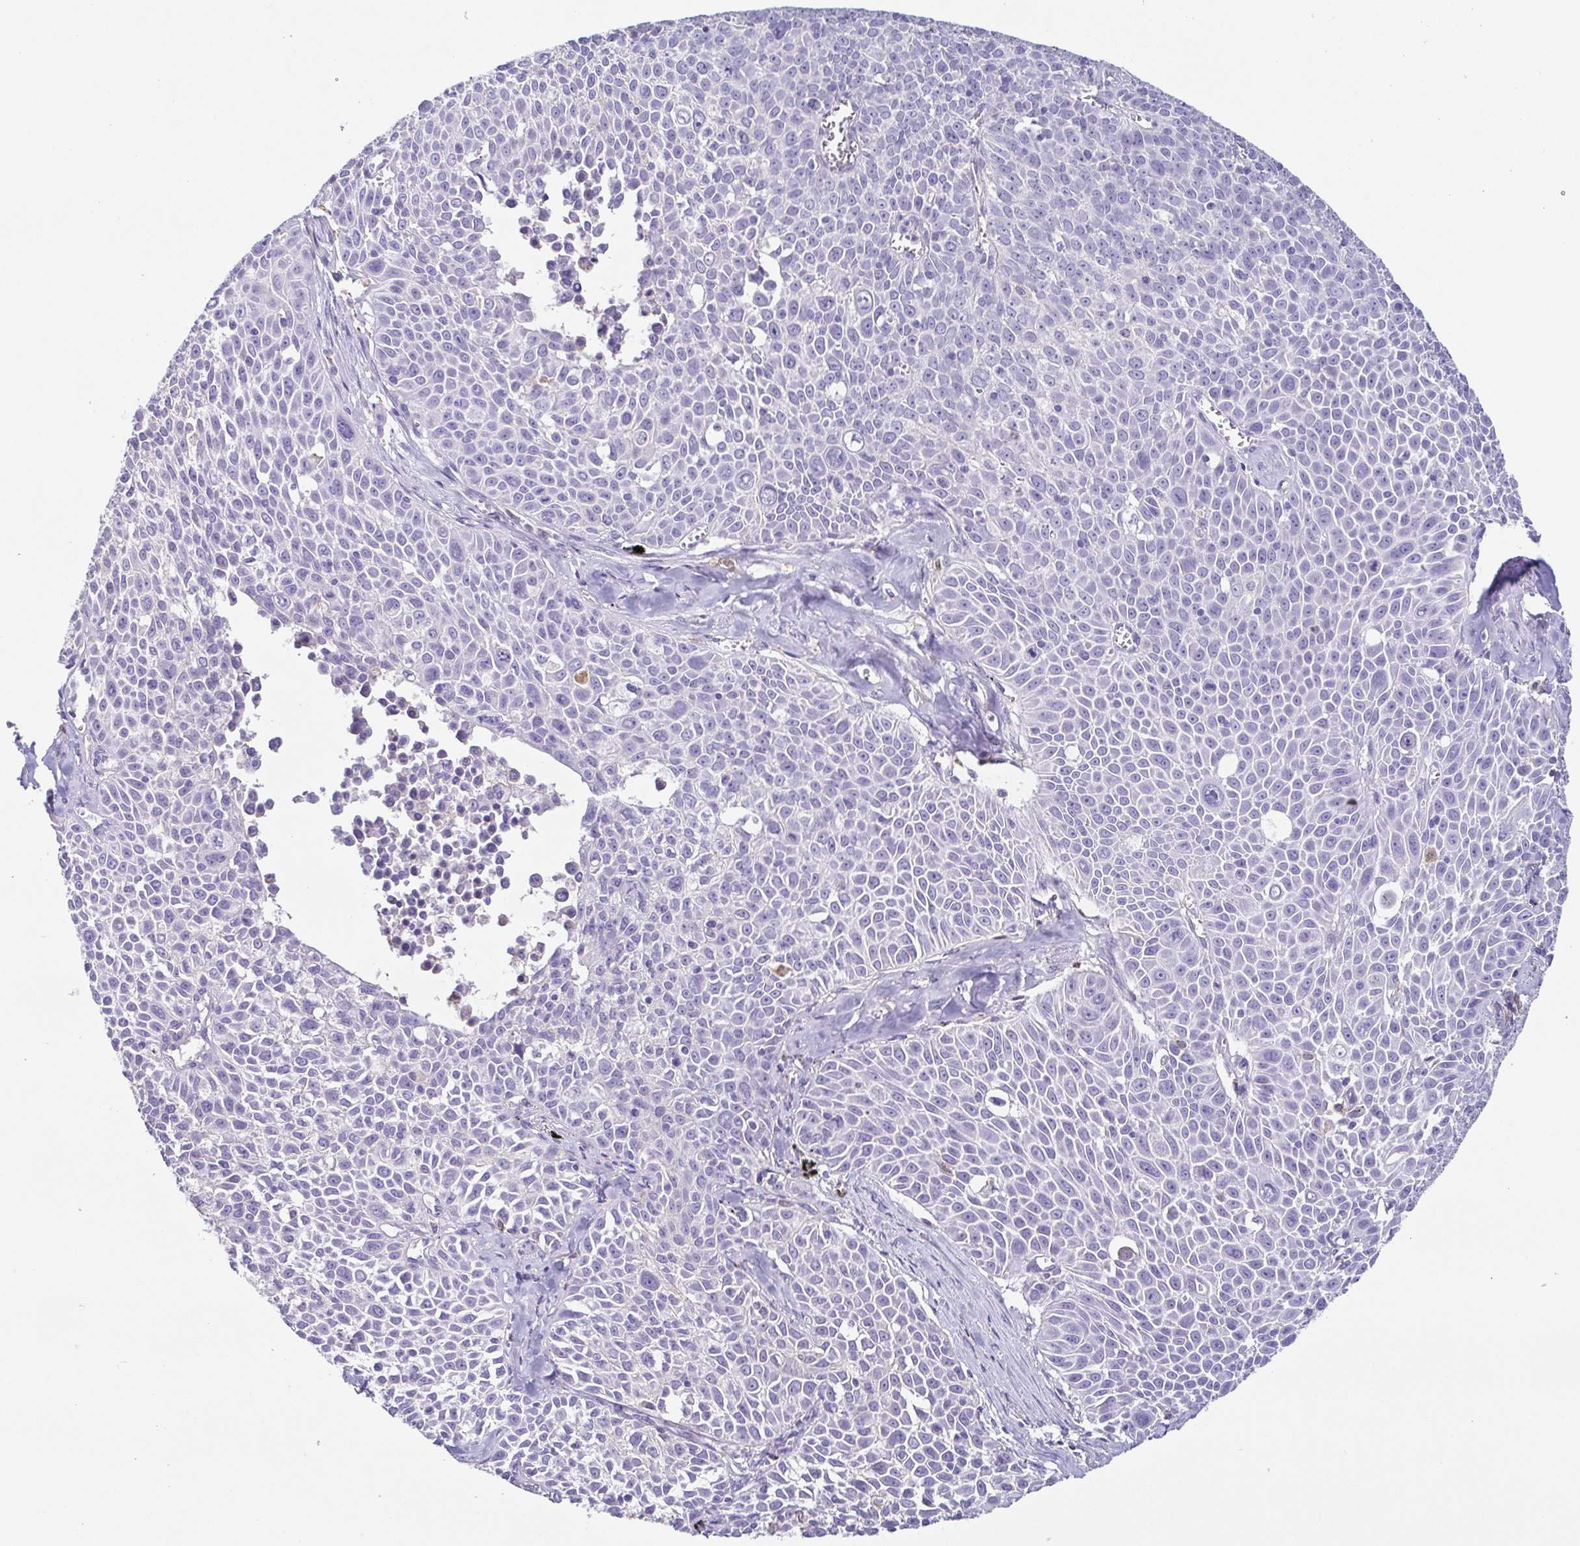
{"staining": {"intensity": "negative", "quantity": "none", "location": "none"}, "tissue": "lung cancer", "cell_type": "Tumor cells", "image_type": "cancer", "snomed": [{"axis": "morphology", "description": "Squamous cell carcinoma, NOS"}, {"axis": "morphology", "description": "Squamous cell carcinoma, metastatic, NOS"}, {"axis": "topography", "description": "Lymph node"}, {"axis": "topography", "description": "Lung"}], "caption": "Immunohistochemistry (IHC) of human lung cancer (metastatic squamous cell carcinoma) exhibits no positivity in tumor cells.", "gene": "ANXA10", "patient": {"sex": "female", "age": 62}}